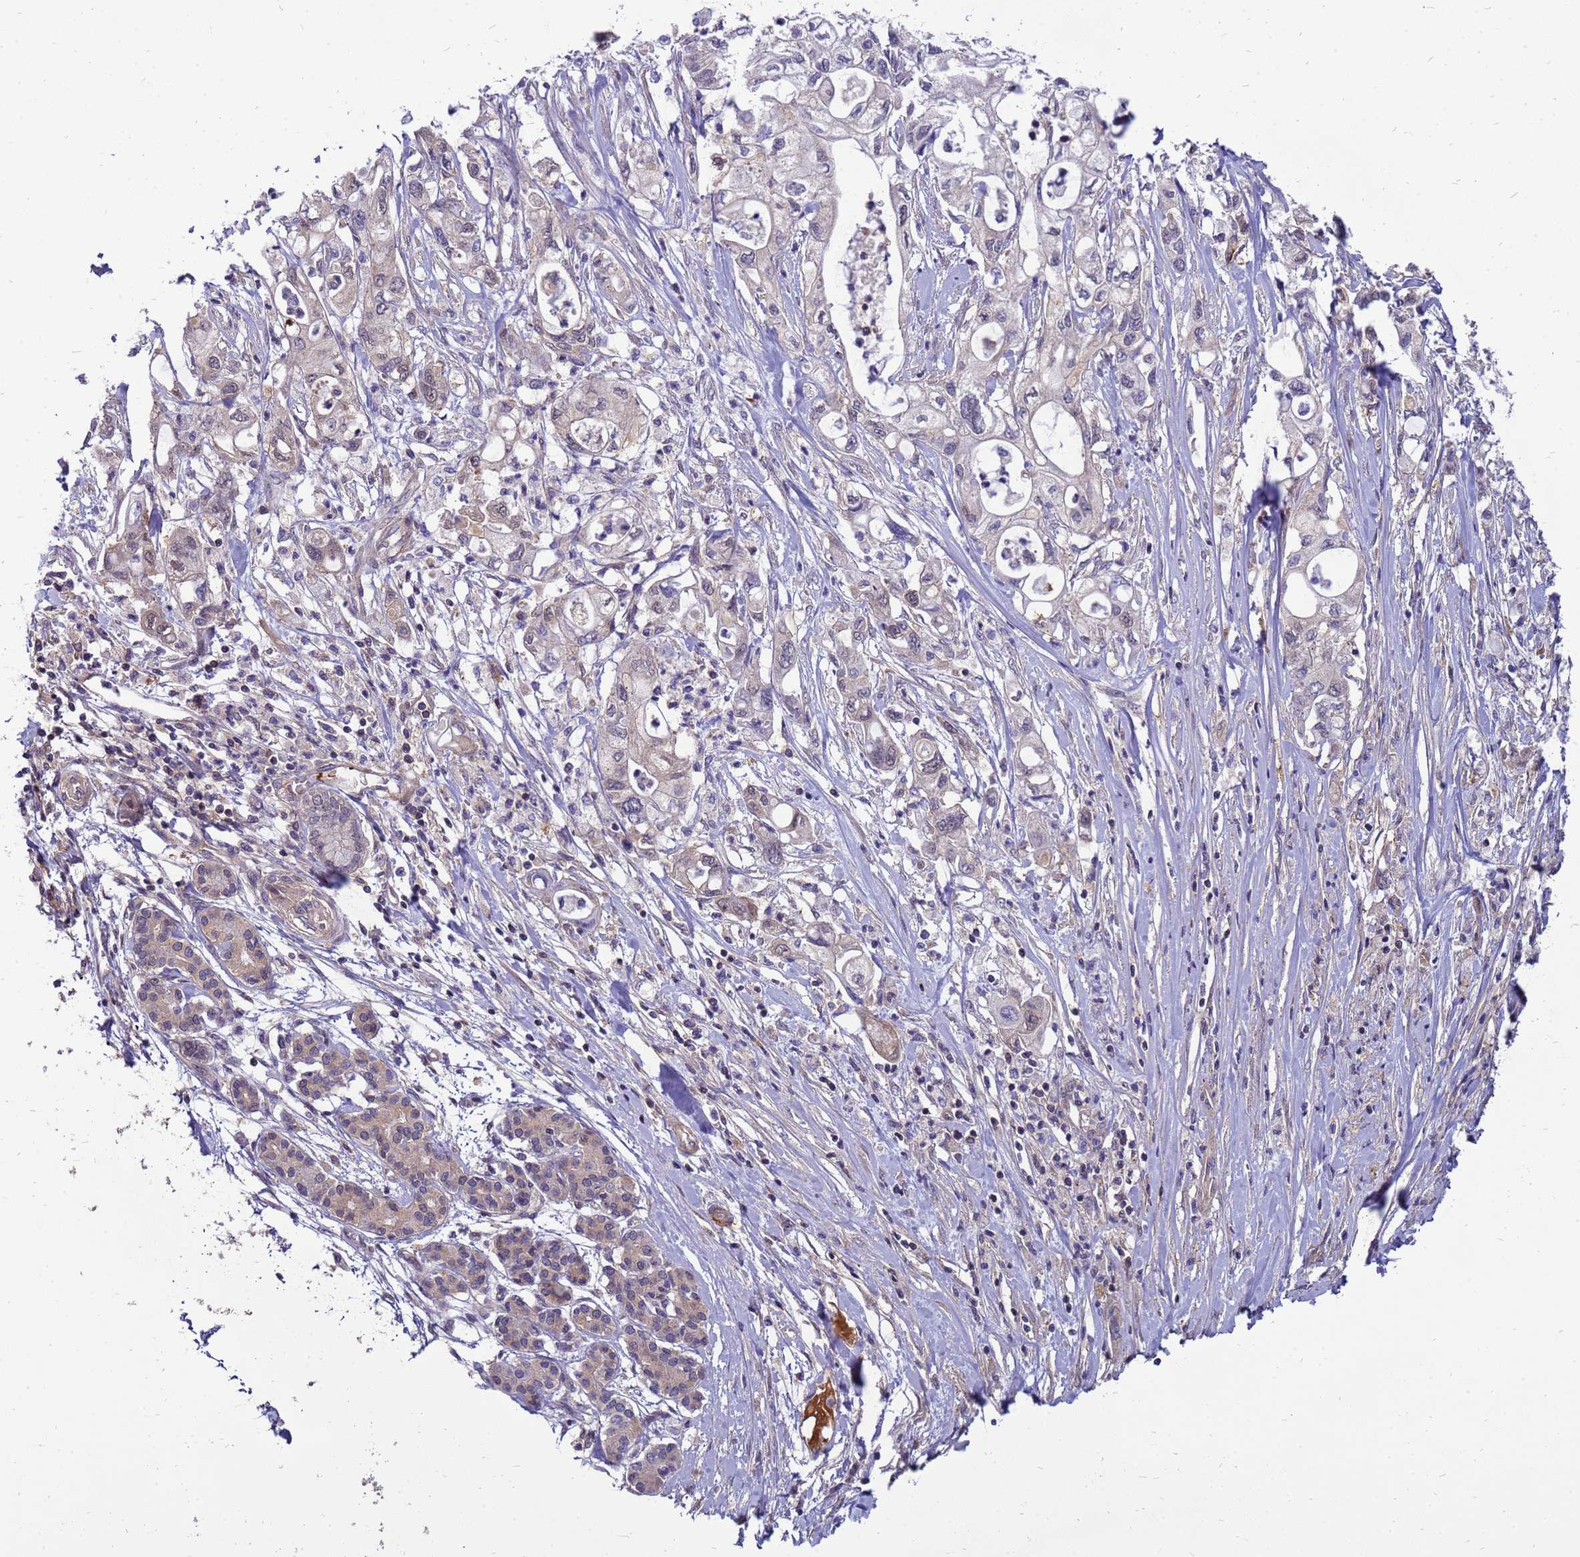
{"staining": {"intensity": "negative", "quantity": "none", "location": "none"}, "tissue": "pancreatic cancer", "cell_type": "Tumor cells", "image_type": "cancer", "snomed": [{"axis": "morphology", "description": "Adenocarcinoma, NOS"}, {"axis": "topography", "description": "Pancreas"}], "caption": "The histopathology image displays no staining of tumor cells in pancreatic cancer (adenocarcinoma).", "gene": "ENOPH1", "patient": {"sex": "male", "age": 79}}